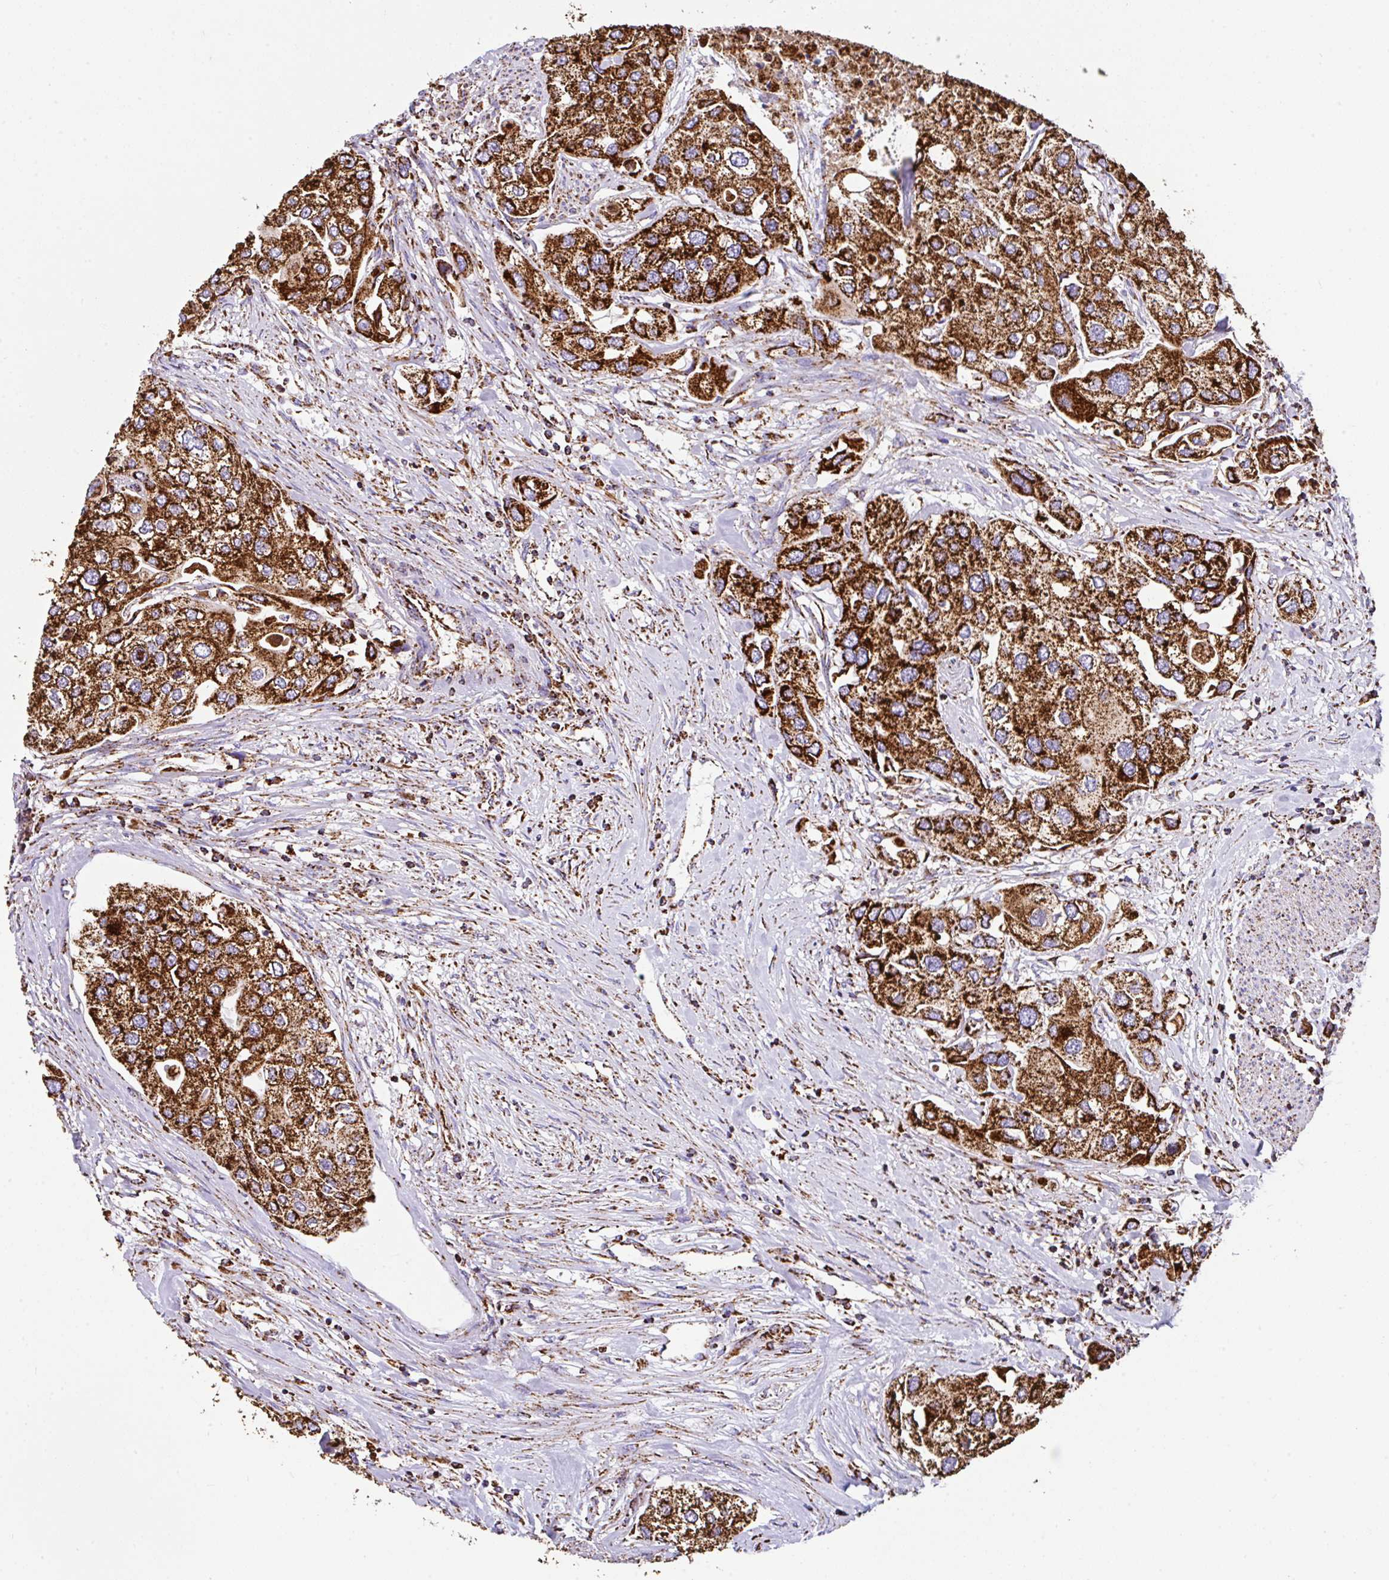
{"staining": {"intensity": "strong", "quantity": ">75%", "location": "cytoplasmic/membranous"}, "tissue": "urothelial cancer", "cell_type": "Tumor cells", "image_type": "cancer", "snomed": [{"axis": "morphology", "description": "Urothelial carcinoma, High grade"}, {"axis": "topography", "description": "Urinary bladder"}], "caption": "A high-resolution micrograph shows immunohistochemistry (IHC) staining of urothelial cancer, which demonstrates strong cytoplasmic/membranous expression in approximately >75% of tumor cells.", "gene": "ANKRD33B", "patient": {"sex": "male", "age": 64}}